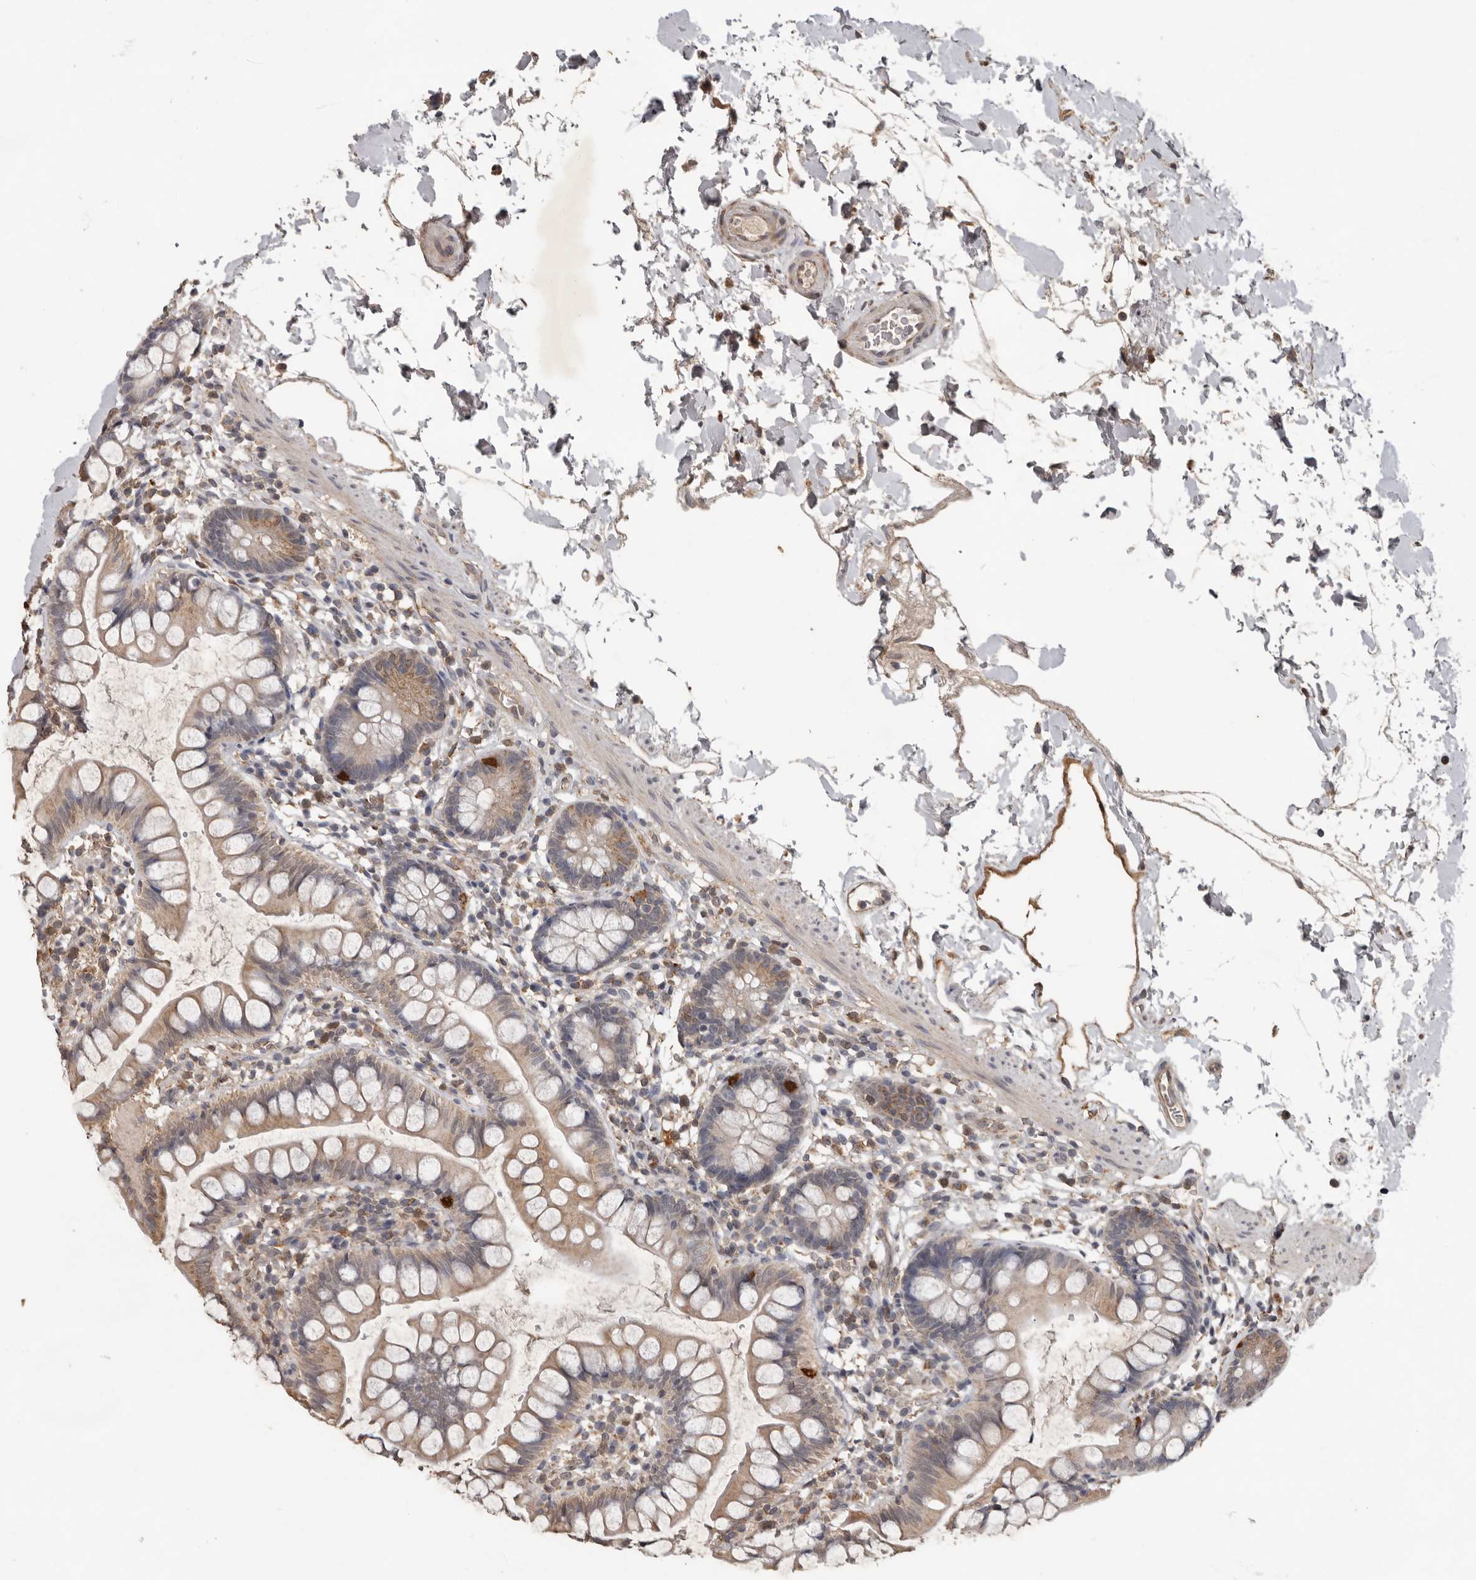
{"staining": {"intensity": "moderate", "quantity": "25%-75%", "location": "cytoplasmic/membranous"}, "tissue": "small intestine", "cell_type": "Glandular cells", "image_type": "normal", "snomed": [{"axis": "morphology", "description": "Normal tissue, NOS"}, {"axis": "topography", "description": "Small intestine"}], "caption": "Immunohistochemistry image of benign small intestine: small intestine stained using immunohistochemistry exhibits medium levels of moderate protein expression localized specifically in the cytoplasmic/membranous of glandular cells, appearing as a cytoplasmic/membranous brown color.", "gene": "MTF1", "patient": {"sex": "female", "age": 84}}